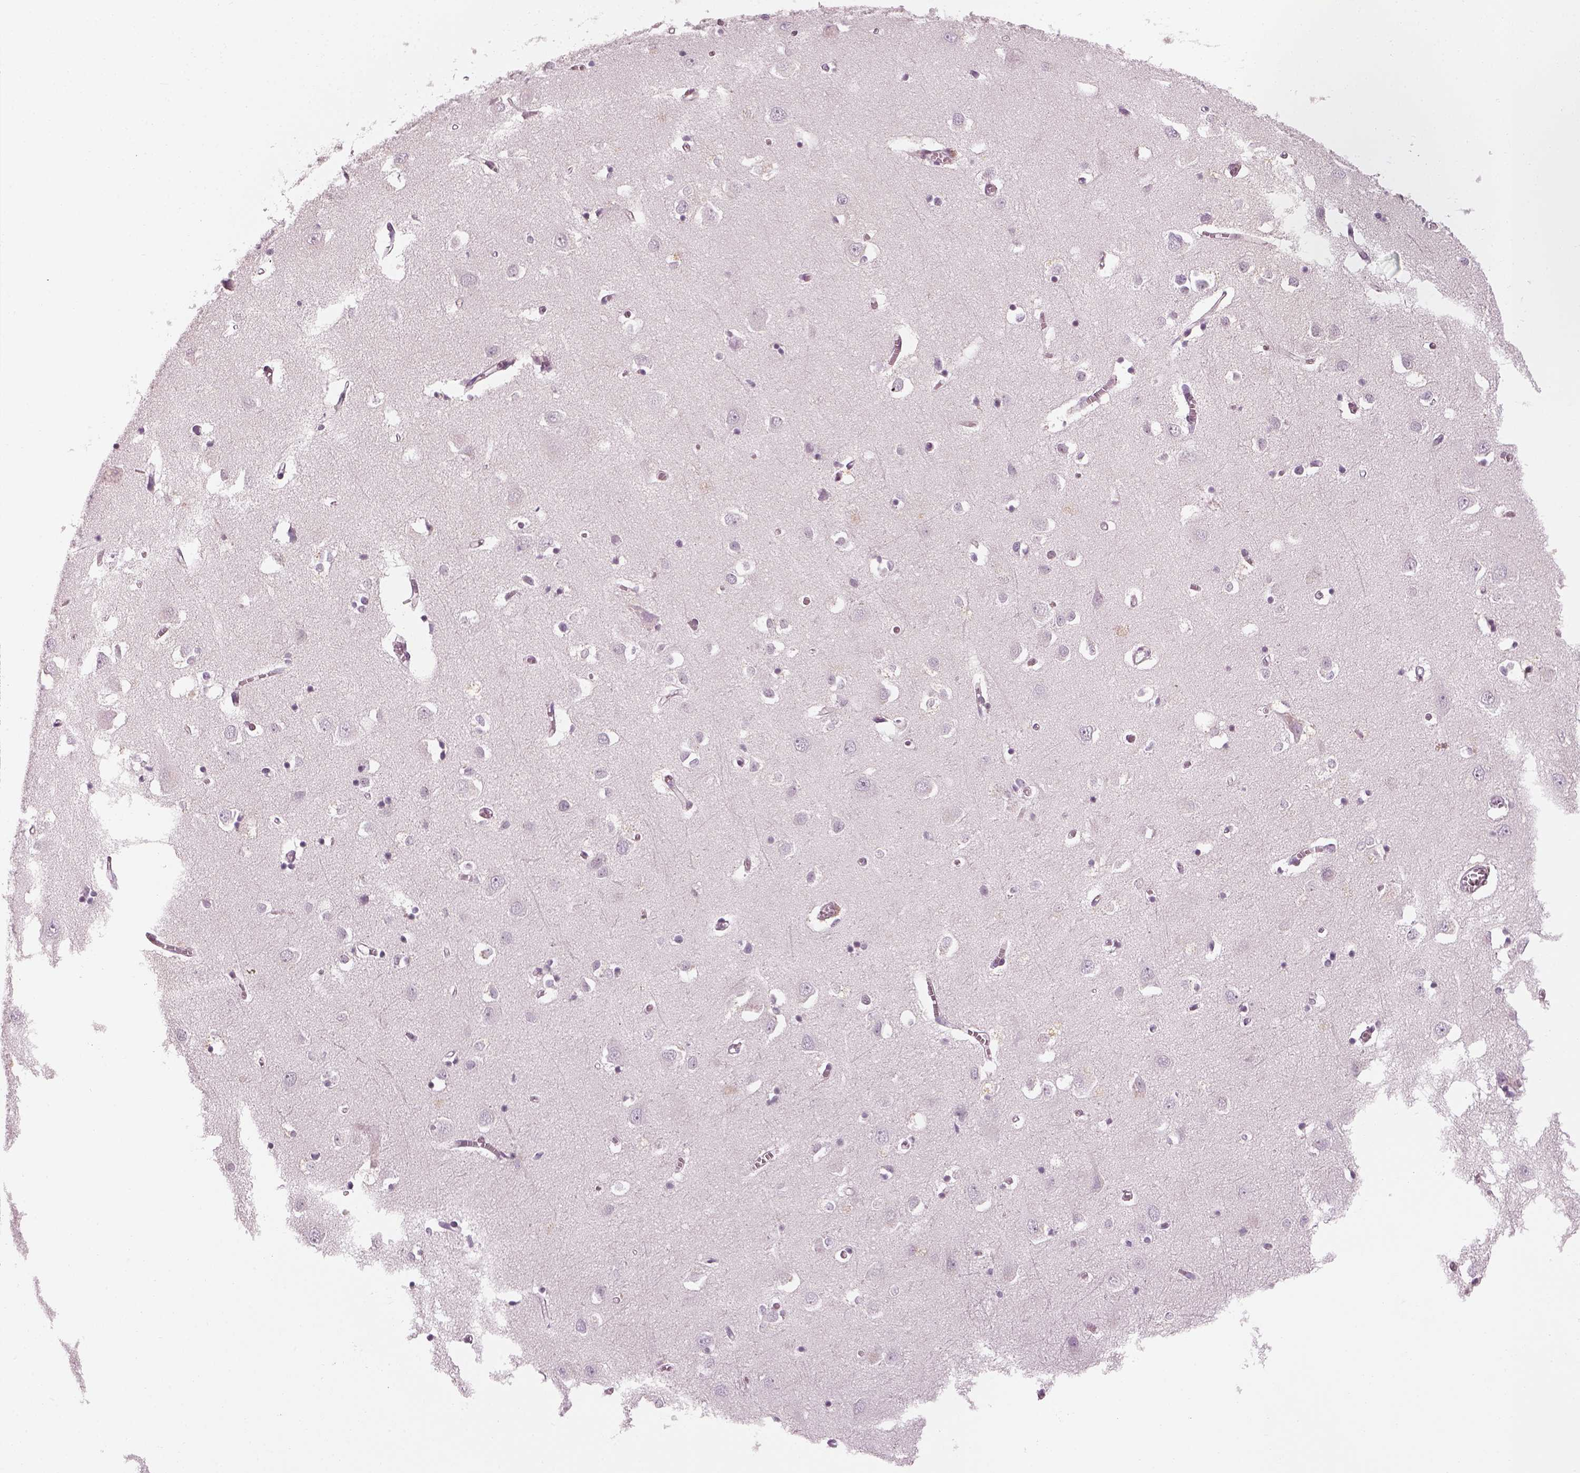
{"staining": {"intensity": "negative", "quantity": "none", "location": "none"}, "tissue": "cerebral cortex", "cell_type": "Endothelial cells", "image_type": "normal", "snomed": [{"axis": "morphology", "description": "Normal tissue, NOS"}, {"axis": "topography", "description": "Cerebral cortex"}], "caption": "Immunohistochemistry image of normal cerebral cortex stained for a protein (brown), which reveals no staining in endothelial cells.", "gene": "KCNG2", "patient": {"sex": "male", "age": 70}}